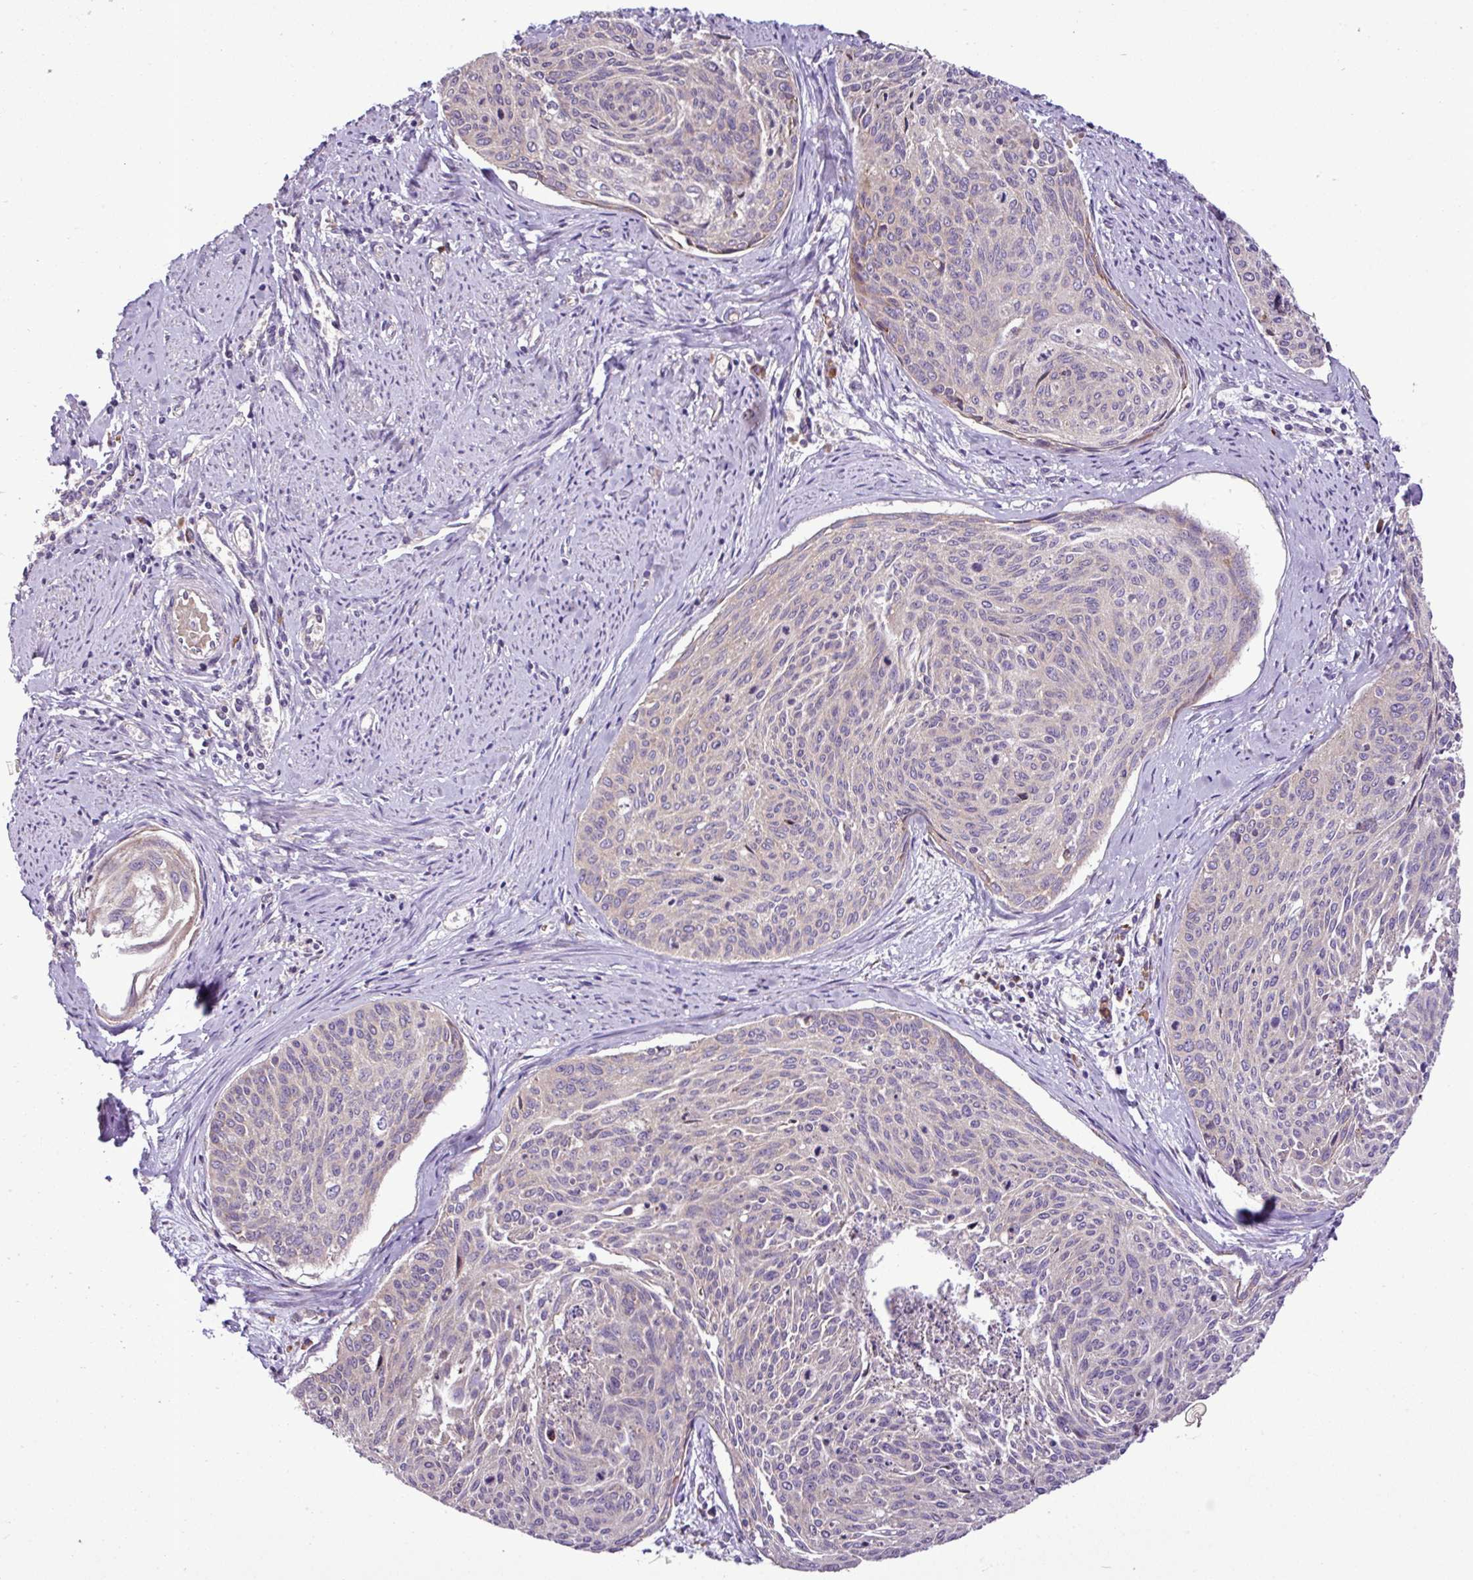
{"staining": {"intensity": "weak", "quantity": "<25%", "location": "cytoplasmic/membranous"}, "tissue": "cervical cancer", "cell_type": "Tumor cells", "image_type": "cancer", "snomed": [{"axis": "morphology", "description": "Squamous cell carcinoma, NOS"}, {"axis": "topography", "description": "Cervix"}], "caption": "Immunohistochemistry (IHC) of human cervical cancer (squamous cell carcinoma) displays no positivity in tumor cells.", "gene": "RPL13", "patient": {"sex": "female", "age": 55}}